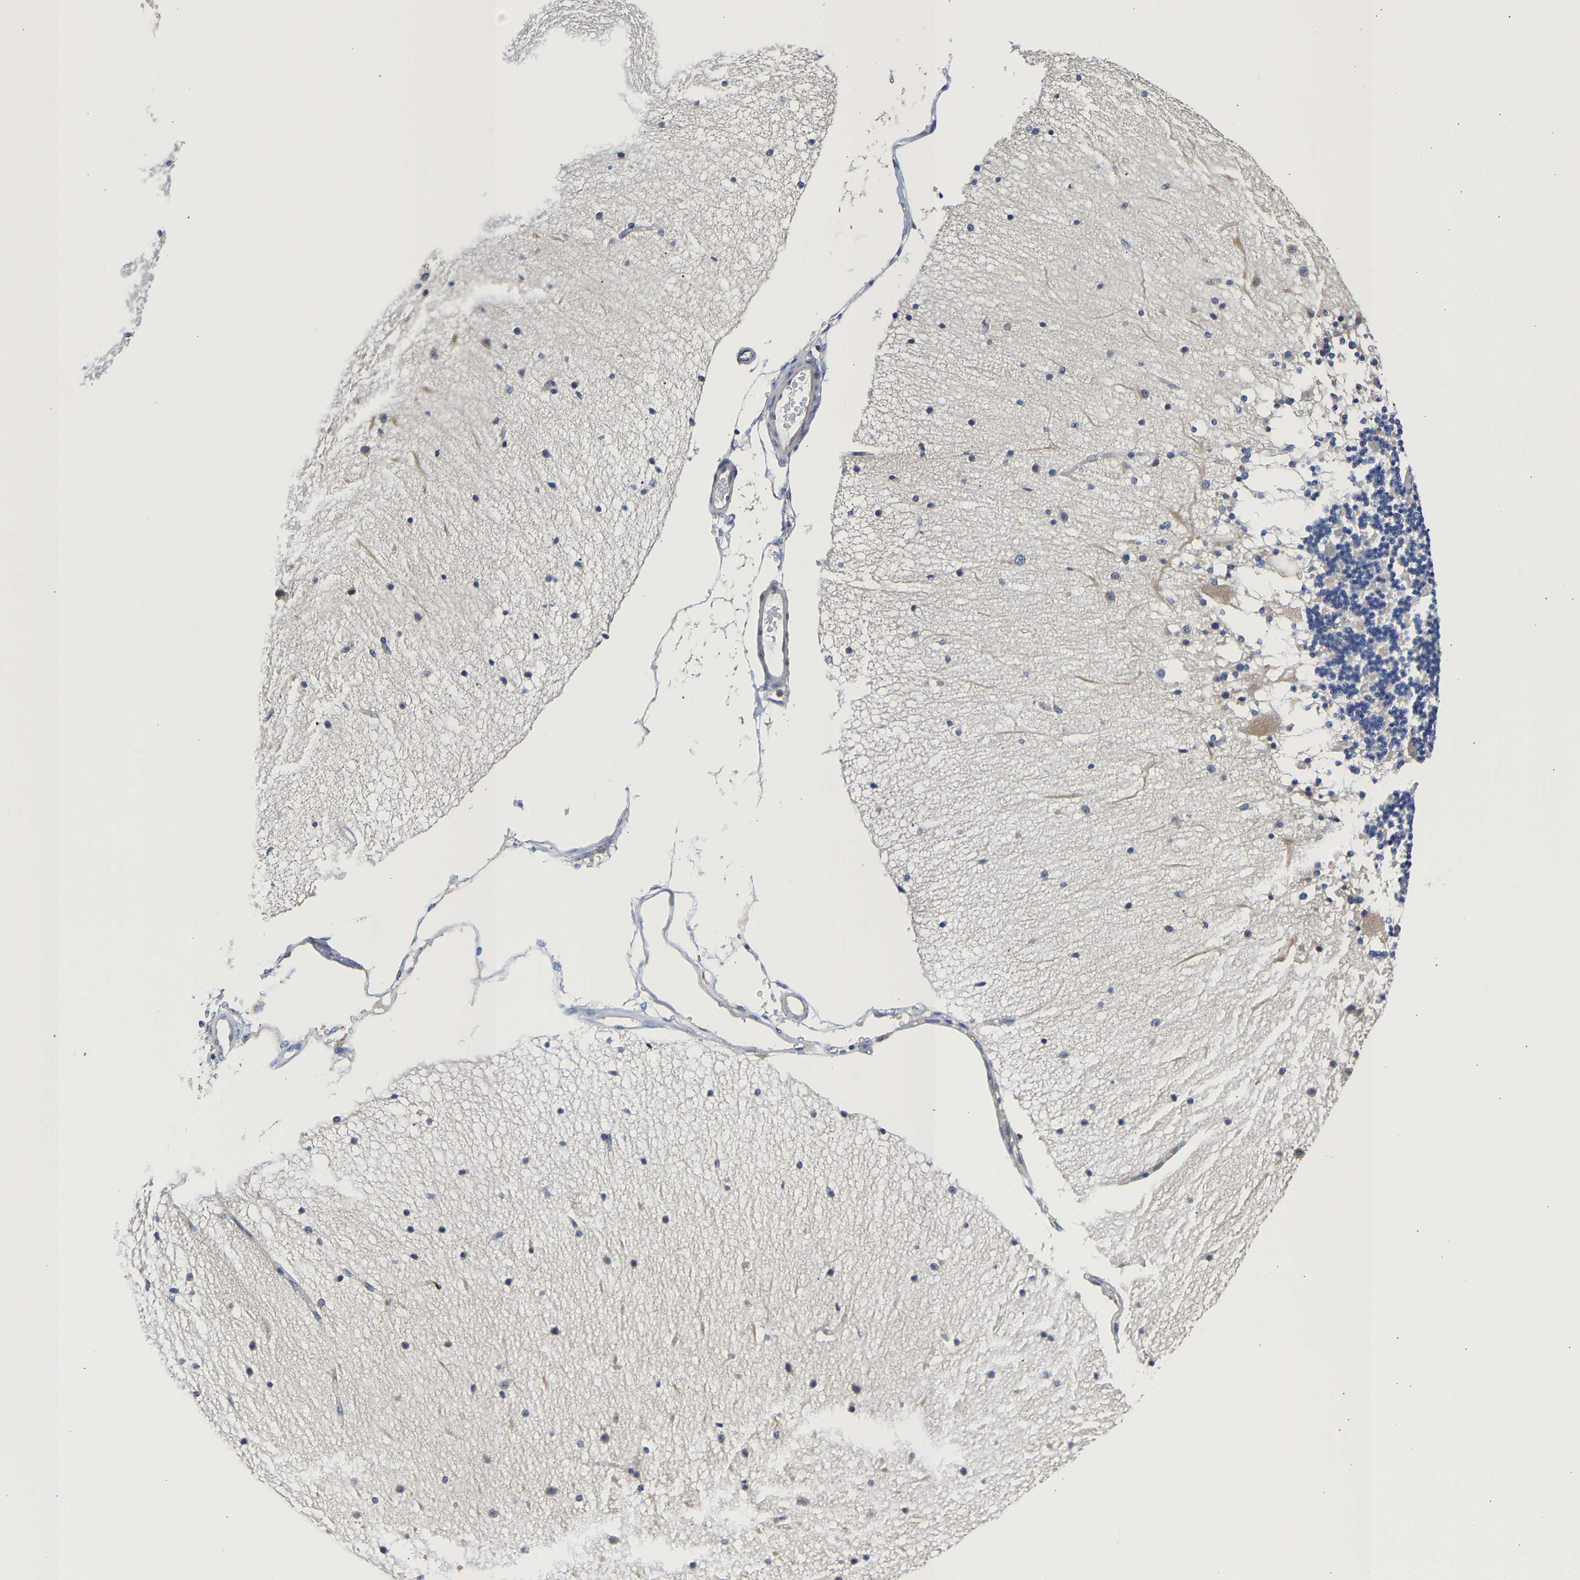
{"staining": {"intensity": "negative", "quantity": "none", "location": "none"}, "tissue": "cerebellum", "cell_type": "Cells in granular layer", "image_type": "normal", "snomed": [{"axis": "morphology", "description": "Normal tissue, NOS"}, {"axis": "topography", "description": "Cerebellum"}], "caption": "High magnification brightfield microscopy of normal cerebellum stained with DAB (3,3'-diaminobenzidine) (brown) and counterstained with hematoxylin (blue): cells in granular layer show no significant staining.", "gene": "CCDC6", "patient": {"sex": "female", "age": 54}}